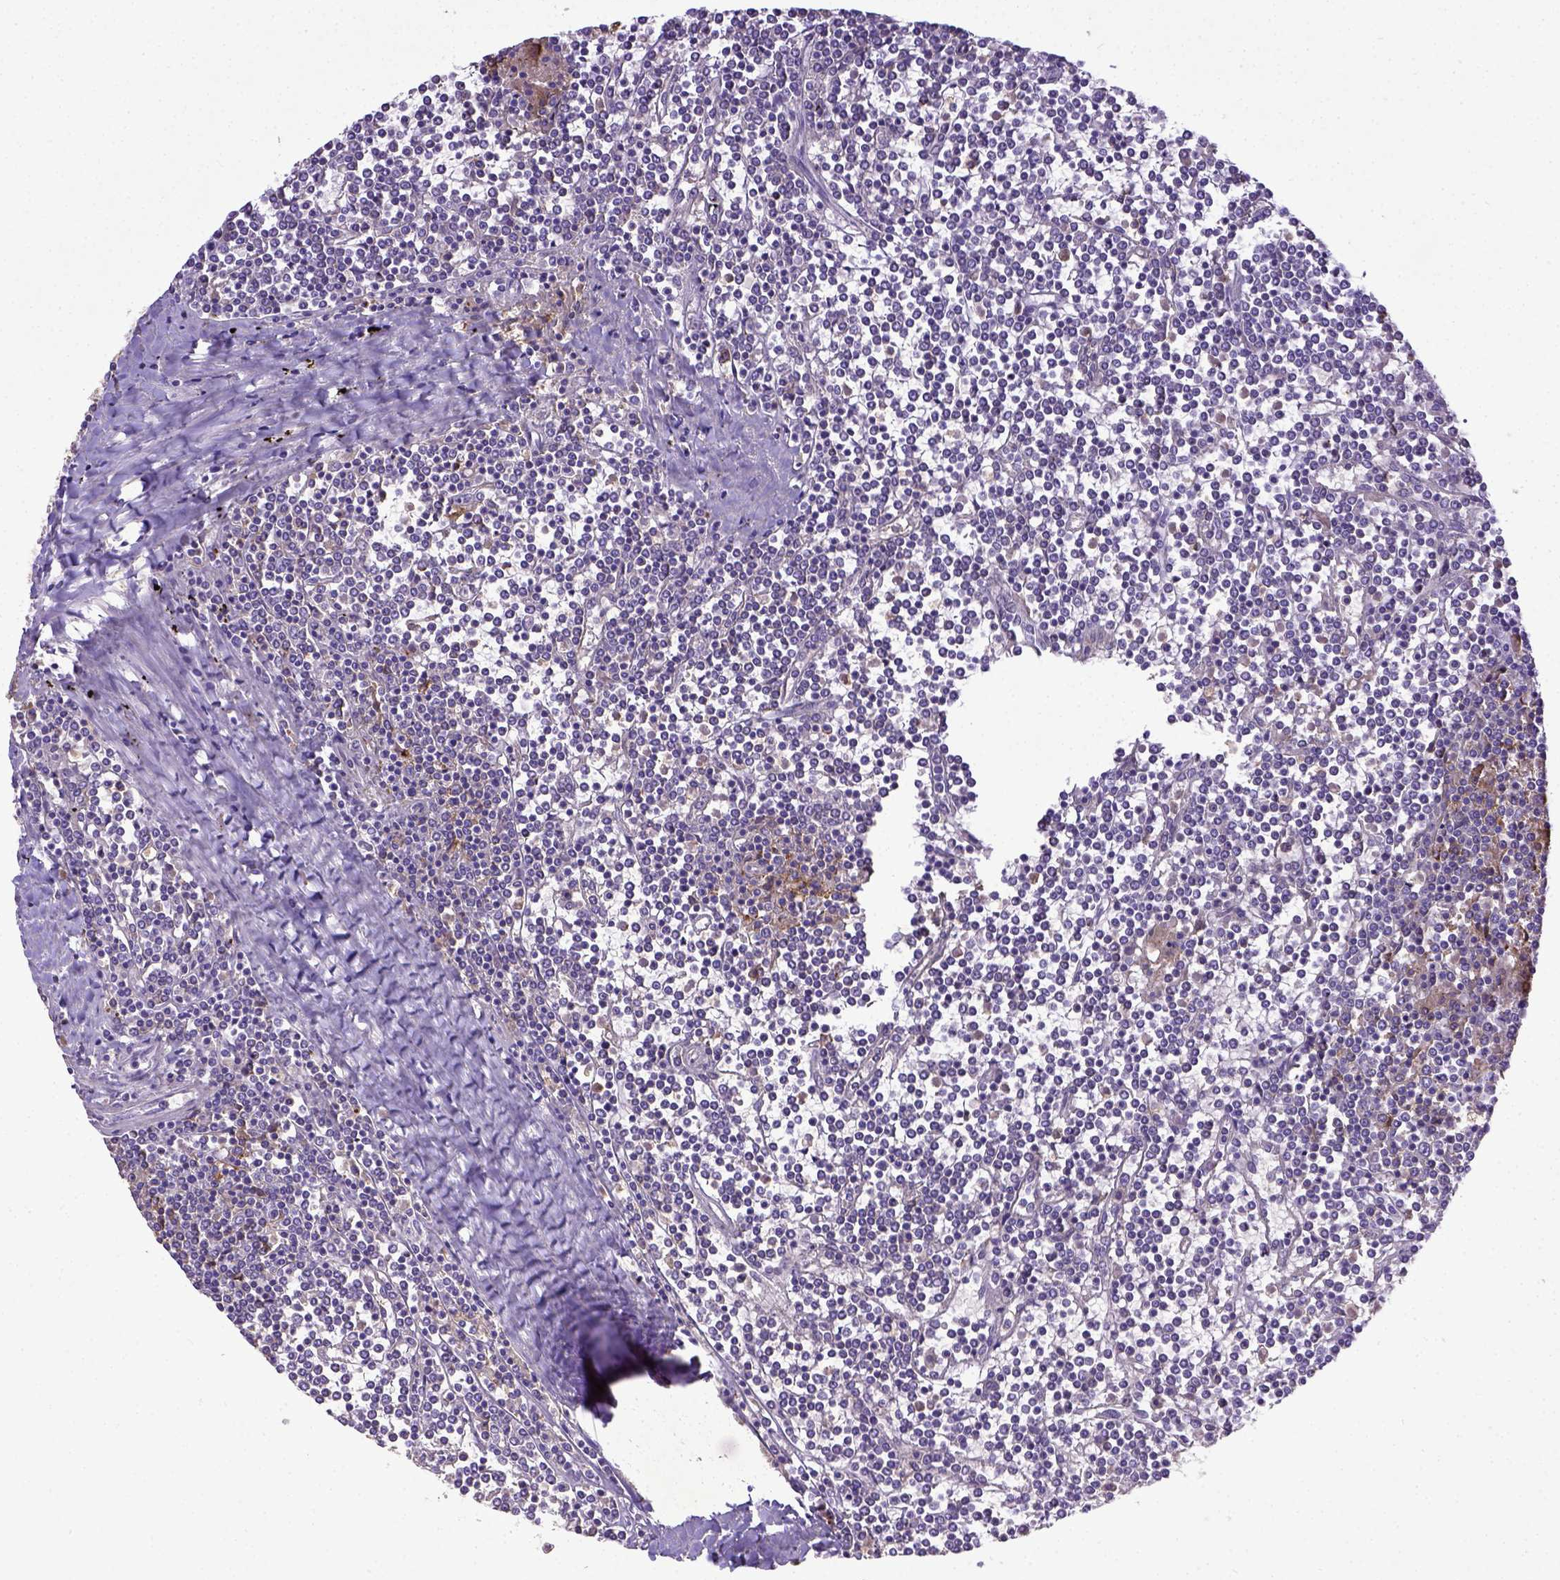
{"staining": {"intensity": "negative", "quantity": "none", "location": "none"}, "tissue": "lymphoma", "cell_type": "Tumor cells", "image_type": "cancer", "snomed": [{"axis": "morphology", "description": "Malignant lymphoma, non-Hodgkin's type, Low grade"}, {"axis": "topography", "description": "Spleen"}], "caption": "The image demonstrates no staining of tumor cells in low-grade malignant lymphoma, non-Hodgkin's type.", "gene": "CD40", "patient": {"sex": "female", "age": 19}}